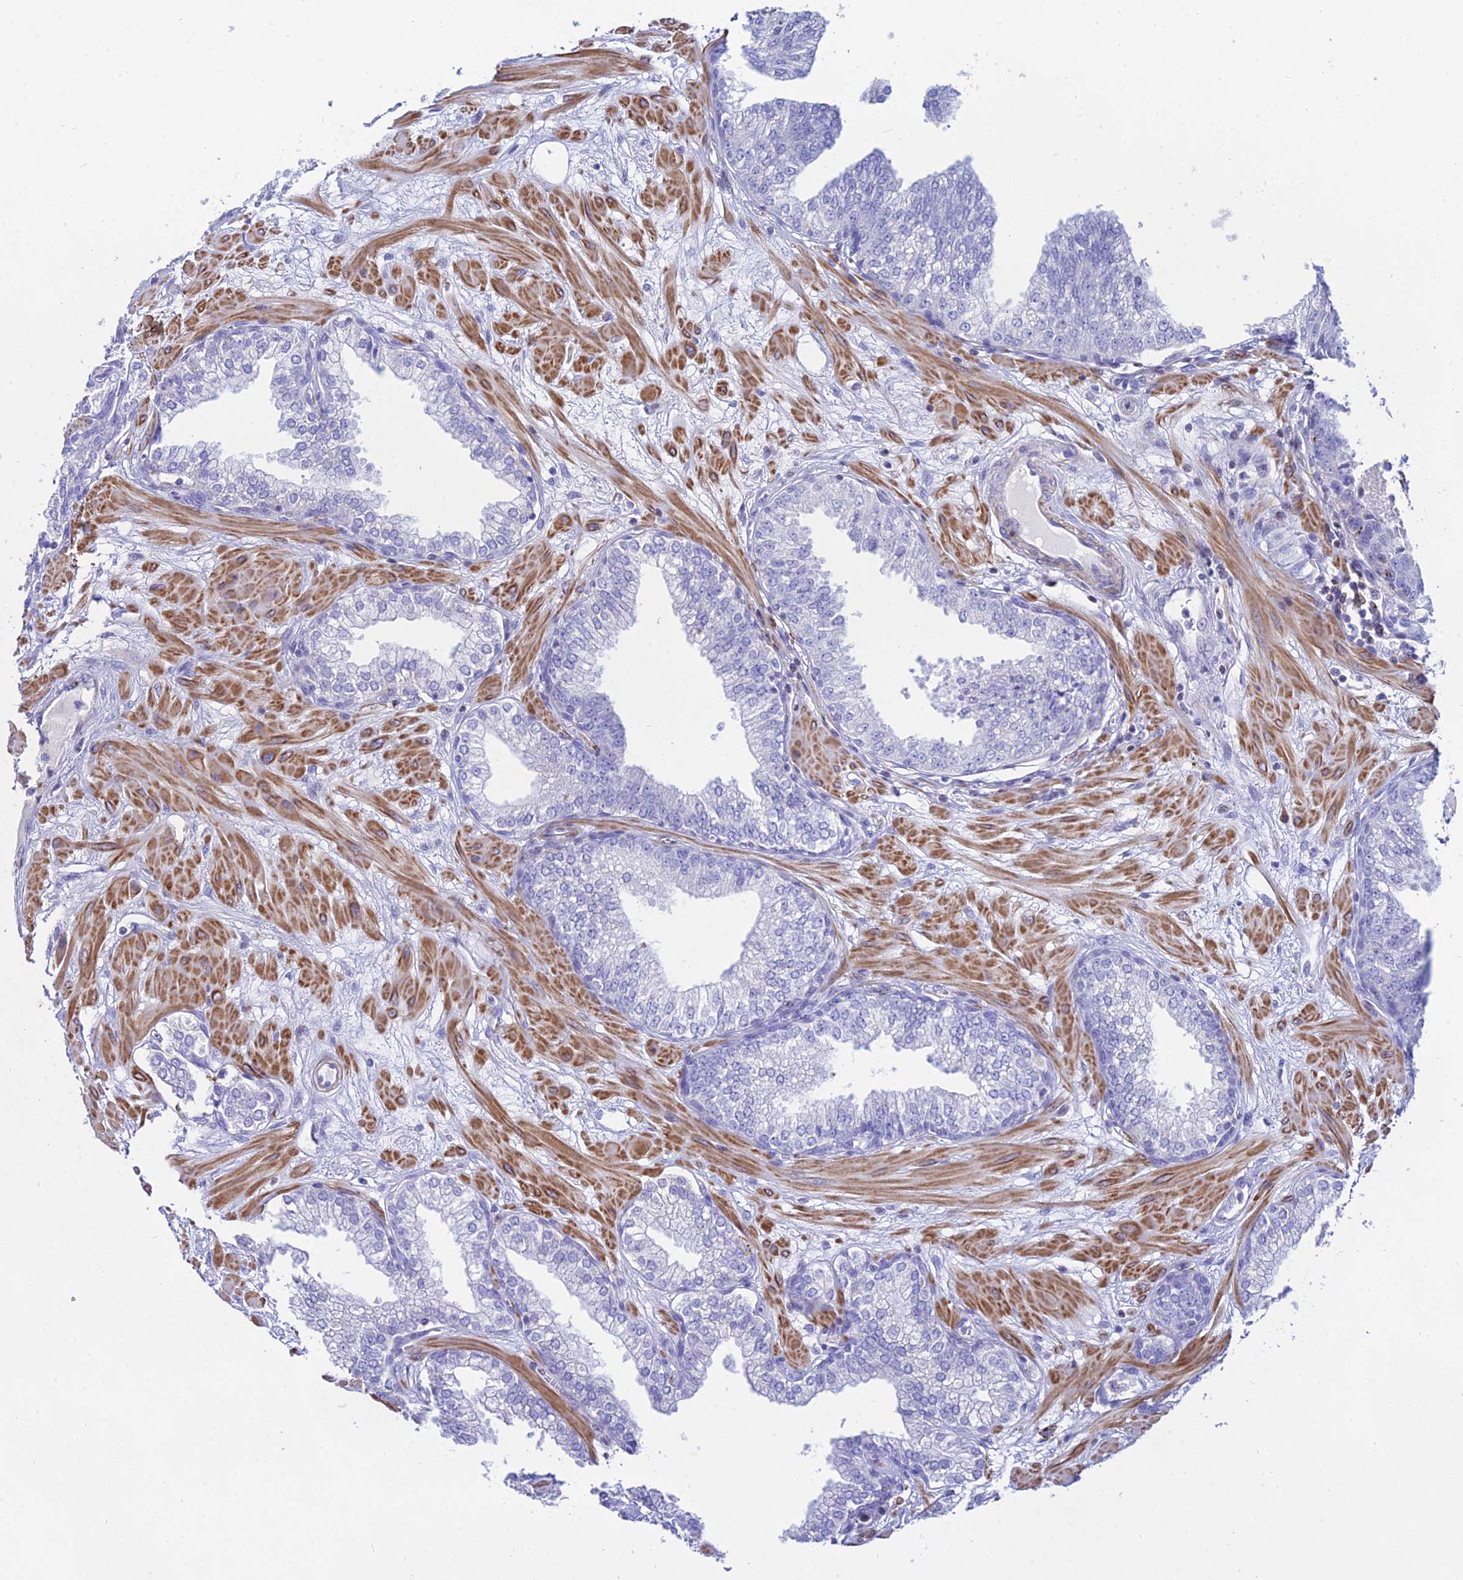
{"staining": {"intensity": "negative", "quantity": "none", "location": "none"}, "tissue": "prostate", "cell_type": "Glandular cells", "image_type": "normal", "snomed": [{"axis": "morphology", "description": "Normal tissue, NOS"}, {"axis": "morphology", "description": "Urothelial carcinoma, Low grade"}, {"axis": "topography", "description": "Urinary bladder"}, {"axis": "topography", "description": "Prostate"}], "caption": "Immunohistochemistry micrograph of benign prostate: prostate stained with DAB (3,3'-diaminobenzidine) shows no significant protein staining in glandular cells. (DAB IHC visualized using brightfield microscopy, high magnification).", "gene": "DLX1", "patient": {"sex": "male", "age": 60}}